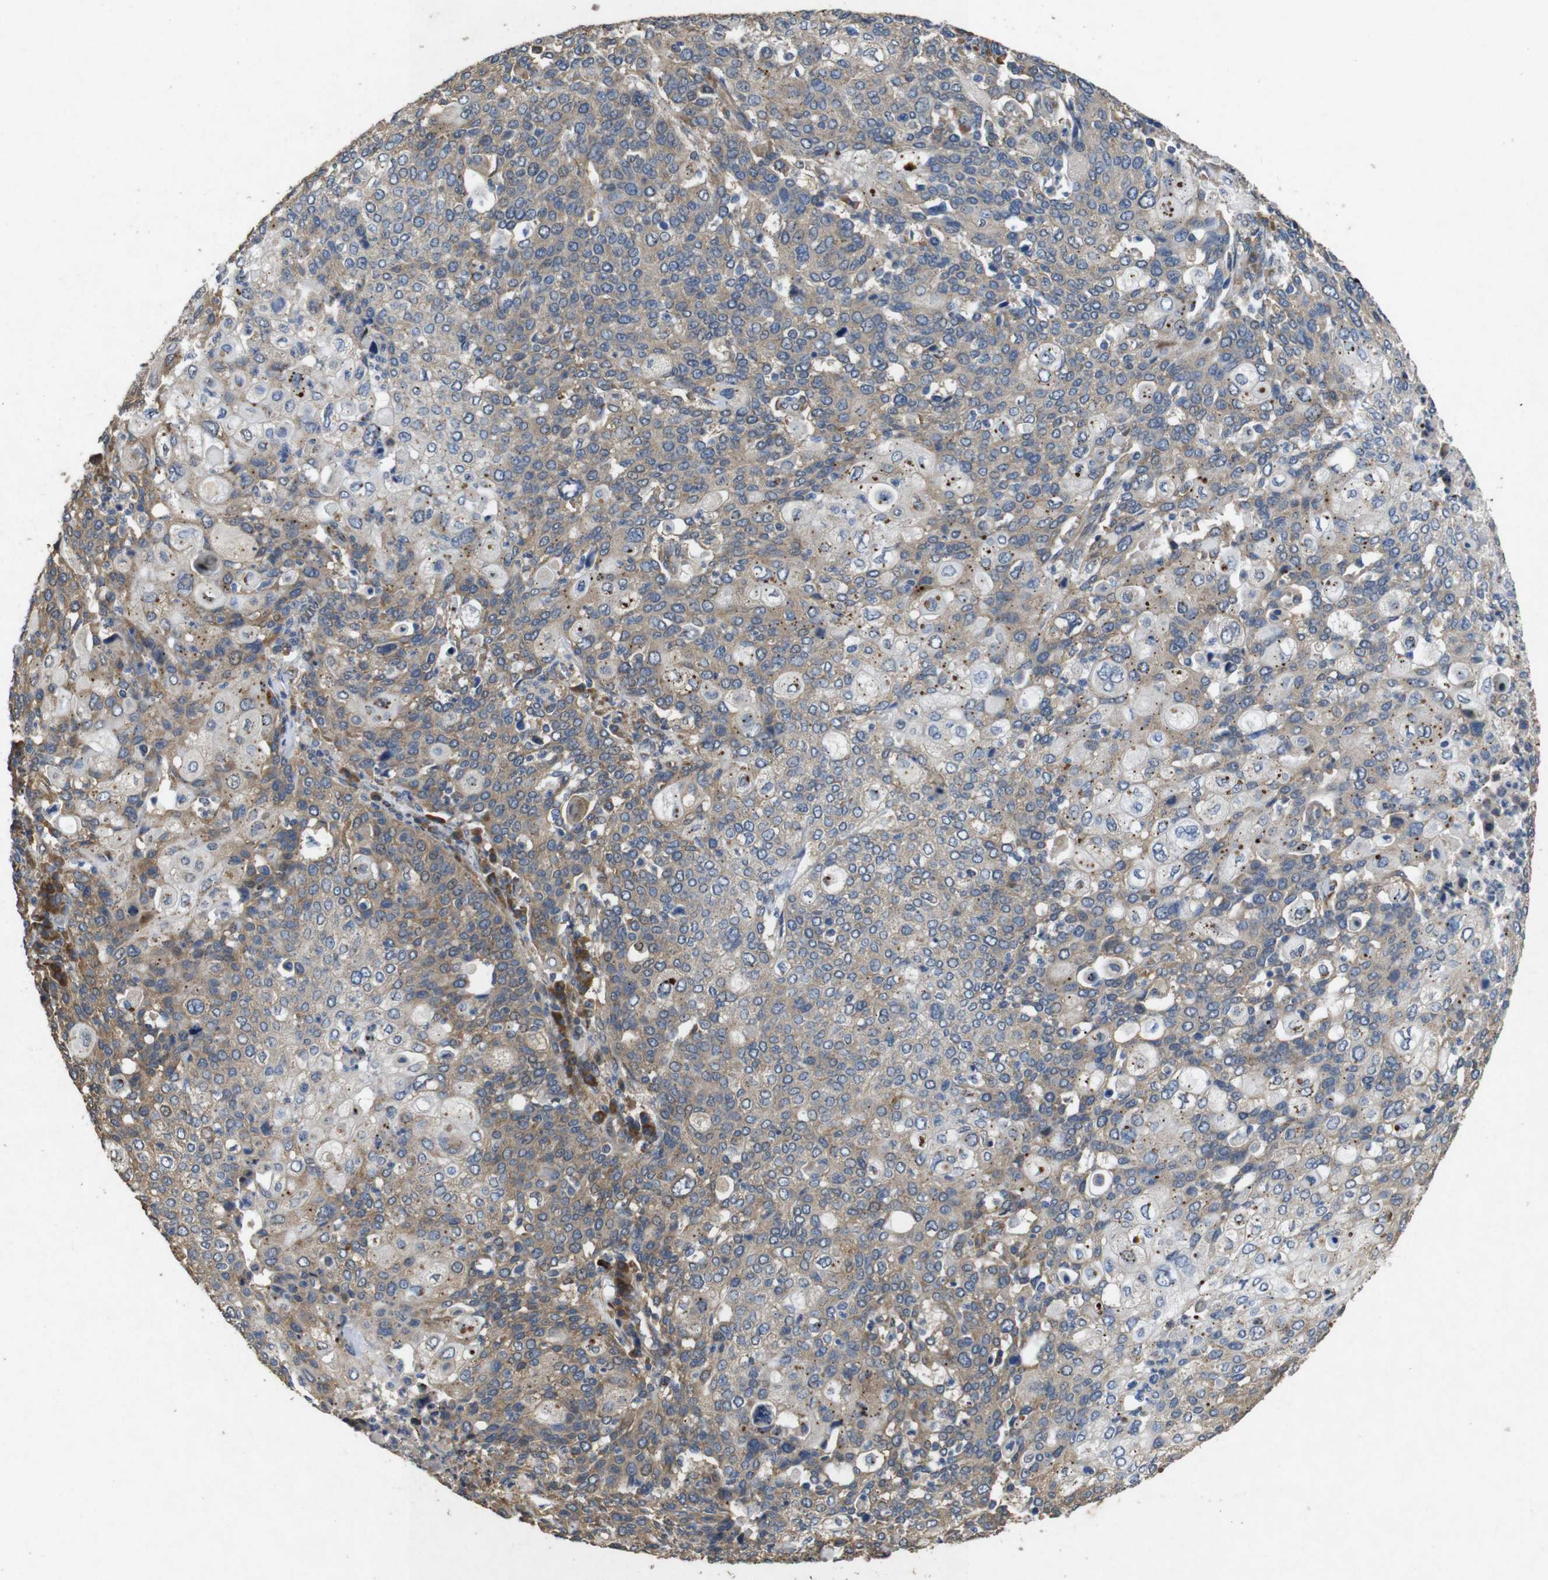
{"staining": {"intensity": "moderate", "quantity": "25%-75%", "location": "cytoplasmic/membranous"}, "tissue": "cervical cancer", "cell_type": "Tumor cells", "image_type": "cancer", "snomed": [{"axis": "morphology", "description": "Squamous cell carcinoma, NOS"}, {"axis": "topography", "description": "Cervix"}], "caption": "Immunohistochemical staining of human cervical squamous cell carcinoma reveals medium levels of moderate cytoplasmic/membranous protein staining in approximately 25%-75% of tumor cells. (brown staining indicates protein expression, while blue staining denotes nuclei).", "gene": "BNIP3", "patient": {"sex": "female", "age": 40}}